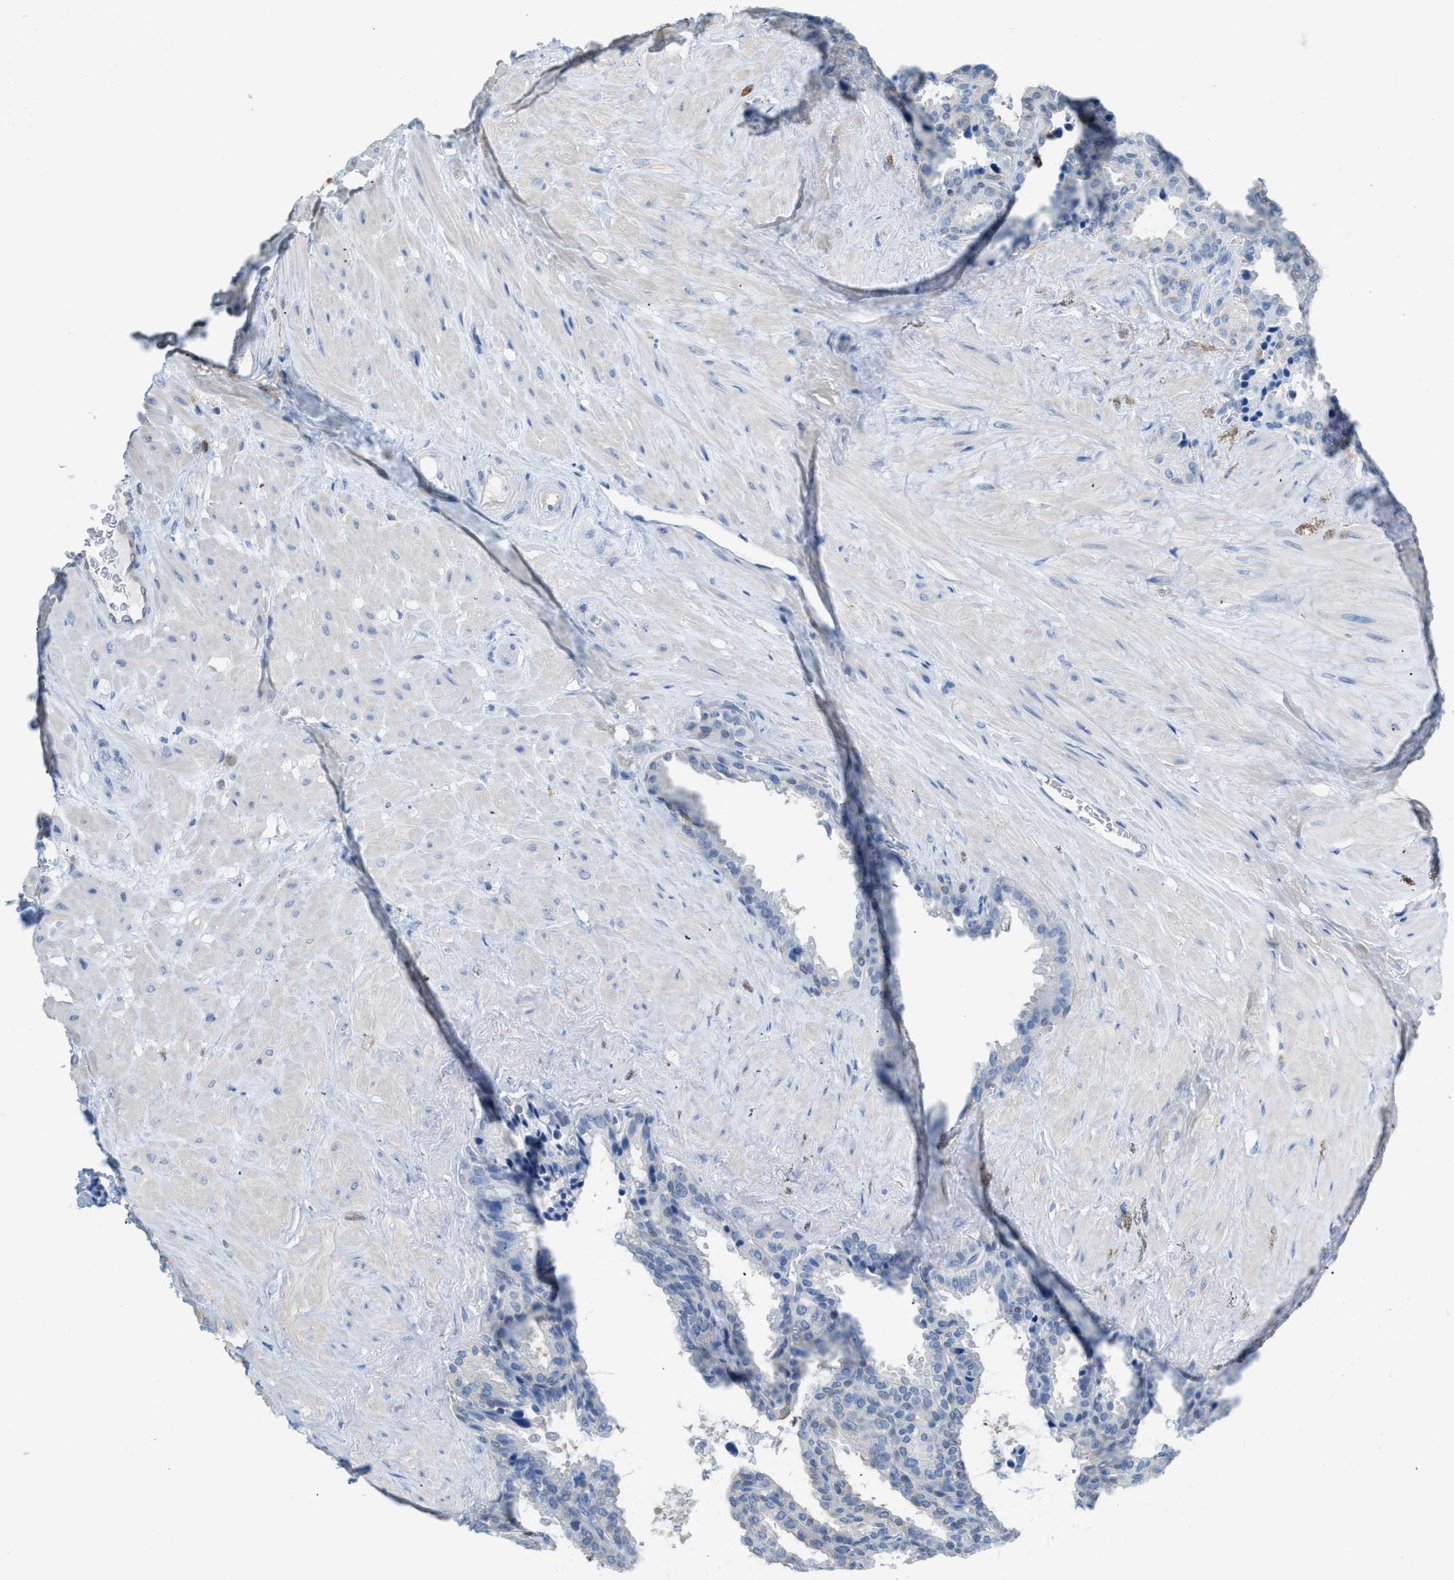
{"staining": {"intensity": "negative", "quantity": "none", "location": "none"}, "tissue": "seminal vesicle", "cell_type": "Glandular cells", "image_type": "normal", "snomed": [{"axis": "morphology", "description": "Normal tissue, NOS"}, {"axis": "topography", "description": "Seminal veicle"}], "caption": "Unremarkable seminal vesicle was stained to show a protein in brown. There is no significant expression in glandular cells. (DAB immunohistochemistry (IHC) with hematoxylin counter stain).", "gene": "SERPINB1", "patient": {"sex": "male", "age": 46}}